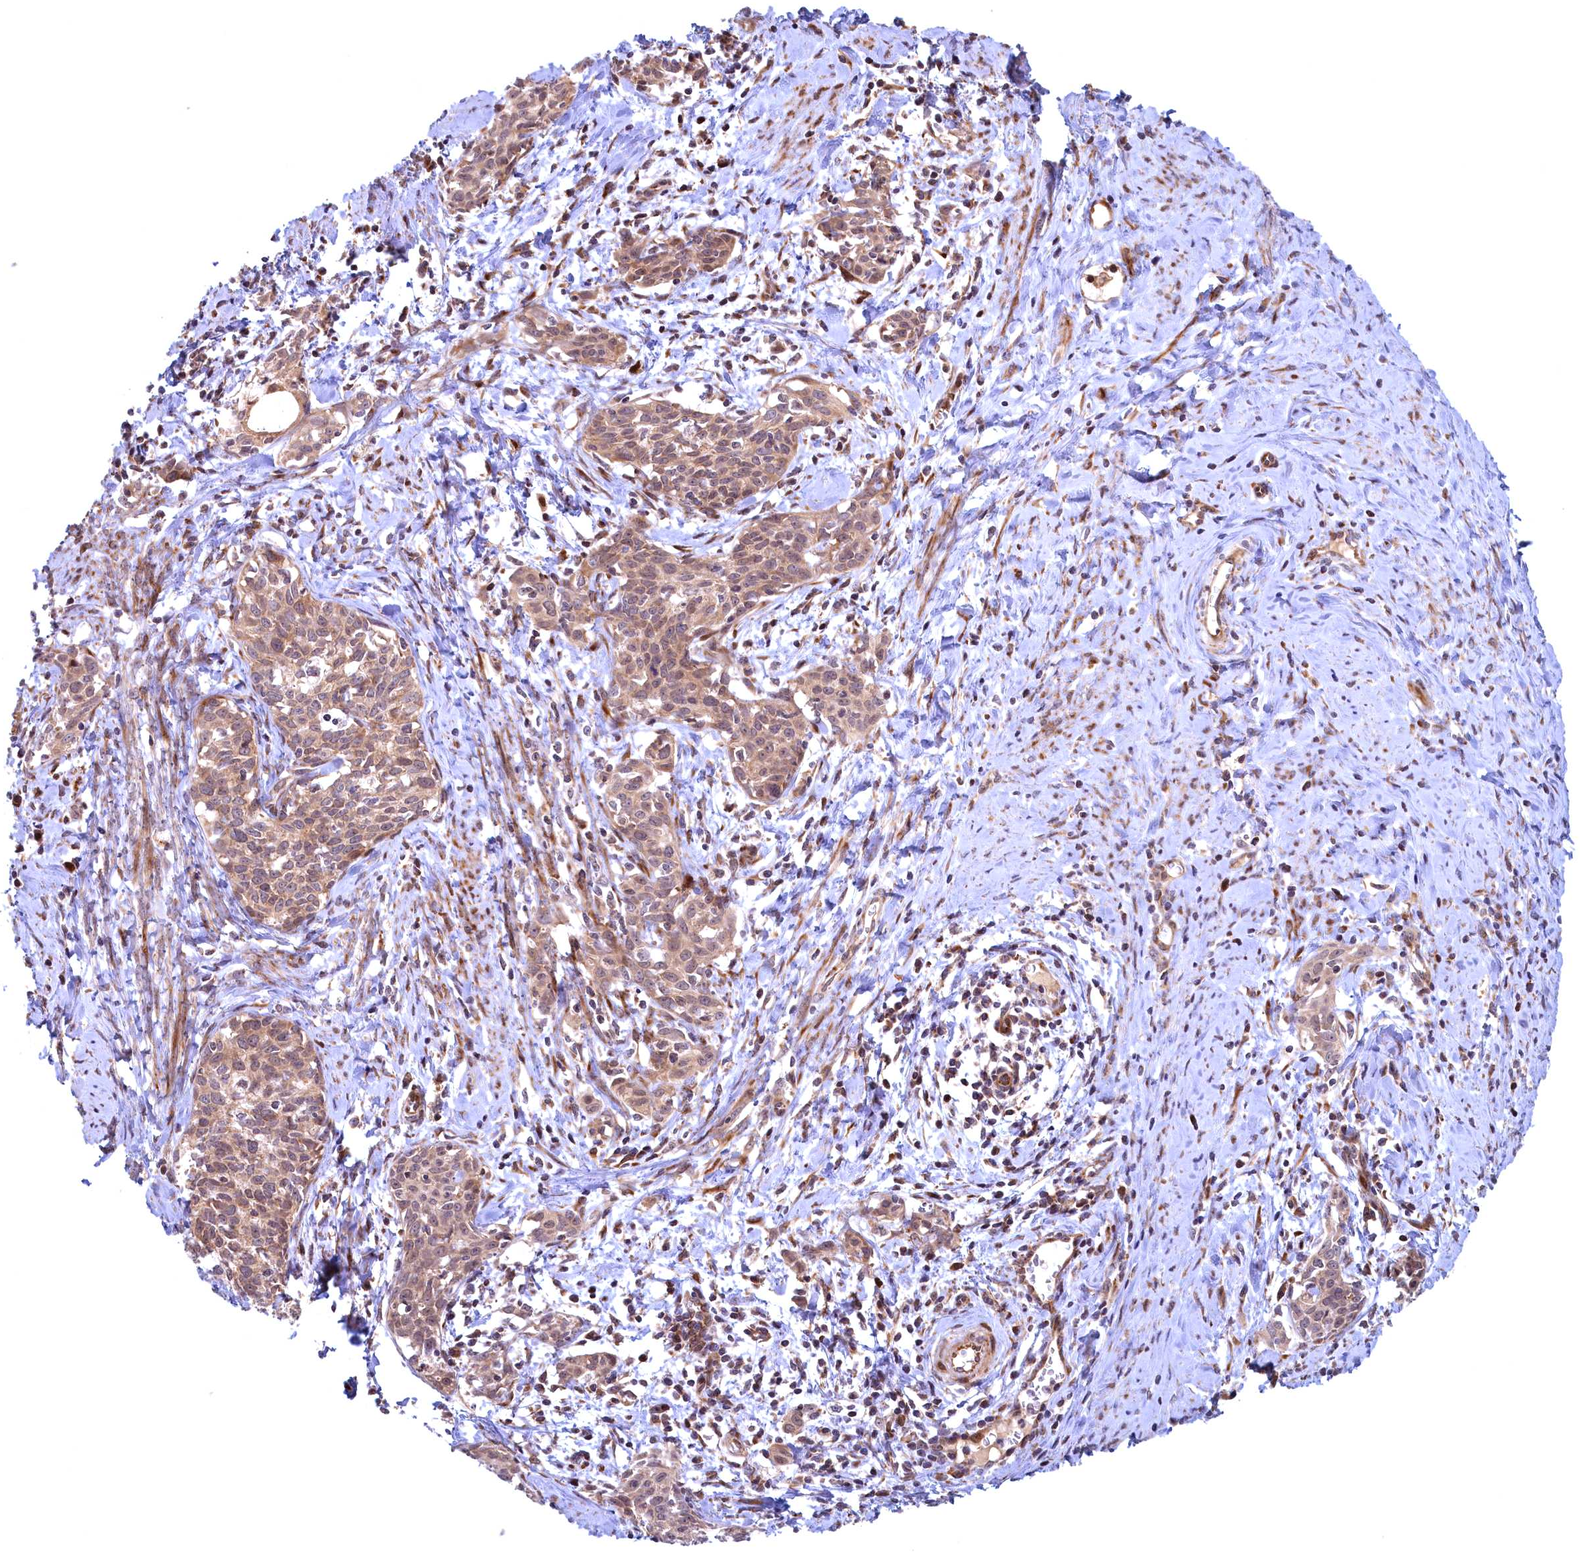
{"staining": {"intensity": "moderate", "quantity": ">75%", "location": "cytoplasmic/membranous"}, "tissue": "cervical cancer", "cell_type": "Tumor cells", "image_type": "cancer", "snomed": [{"axis": "morphology", "description": "Squamous cell carcinoma, NOS"}, {"axis": "topography", "description": "Cervix"}], "caption": "Immunohistochemical staining of human squamous cell carcinoma (cervical) shows medium levels of moderate cytoplasmic/membranous protein positivity in approximately >75% of tumor cells.", "gene": "PLA2G10", "patient": {"sex": "female", "age": 52}}